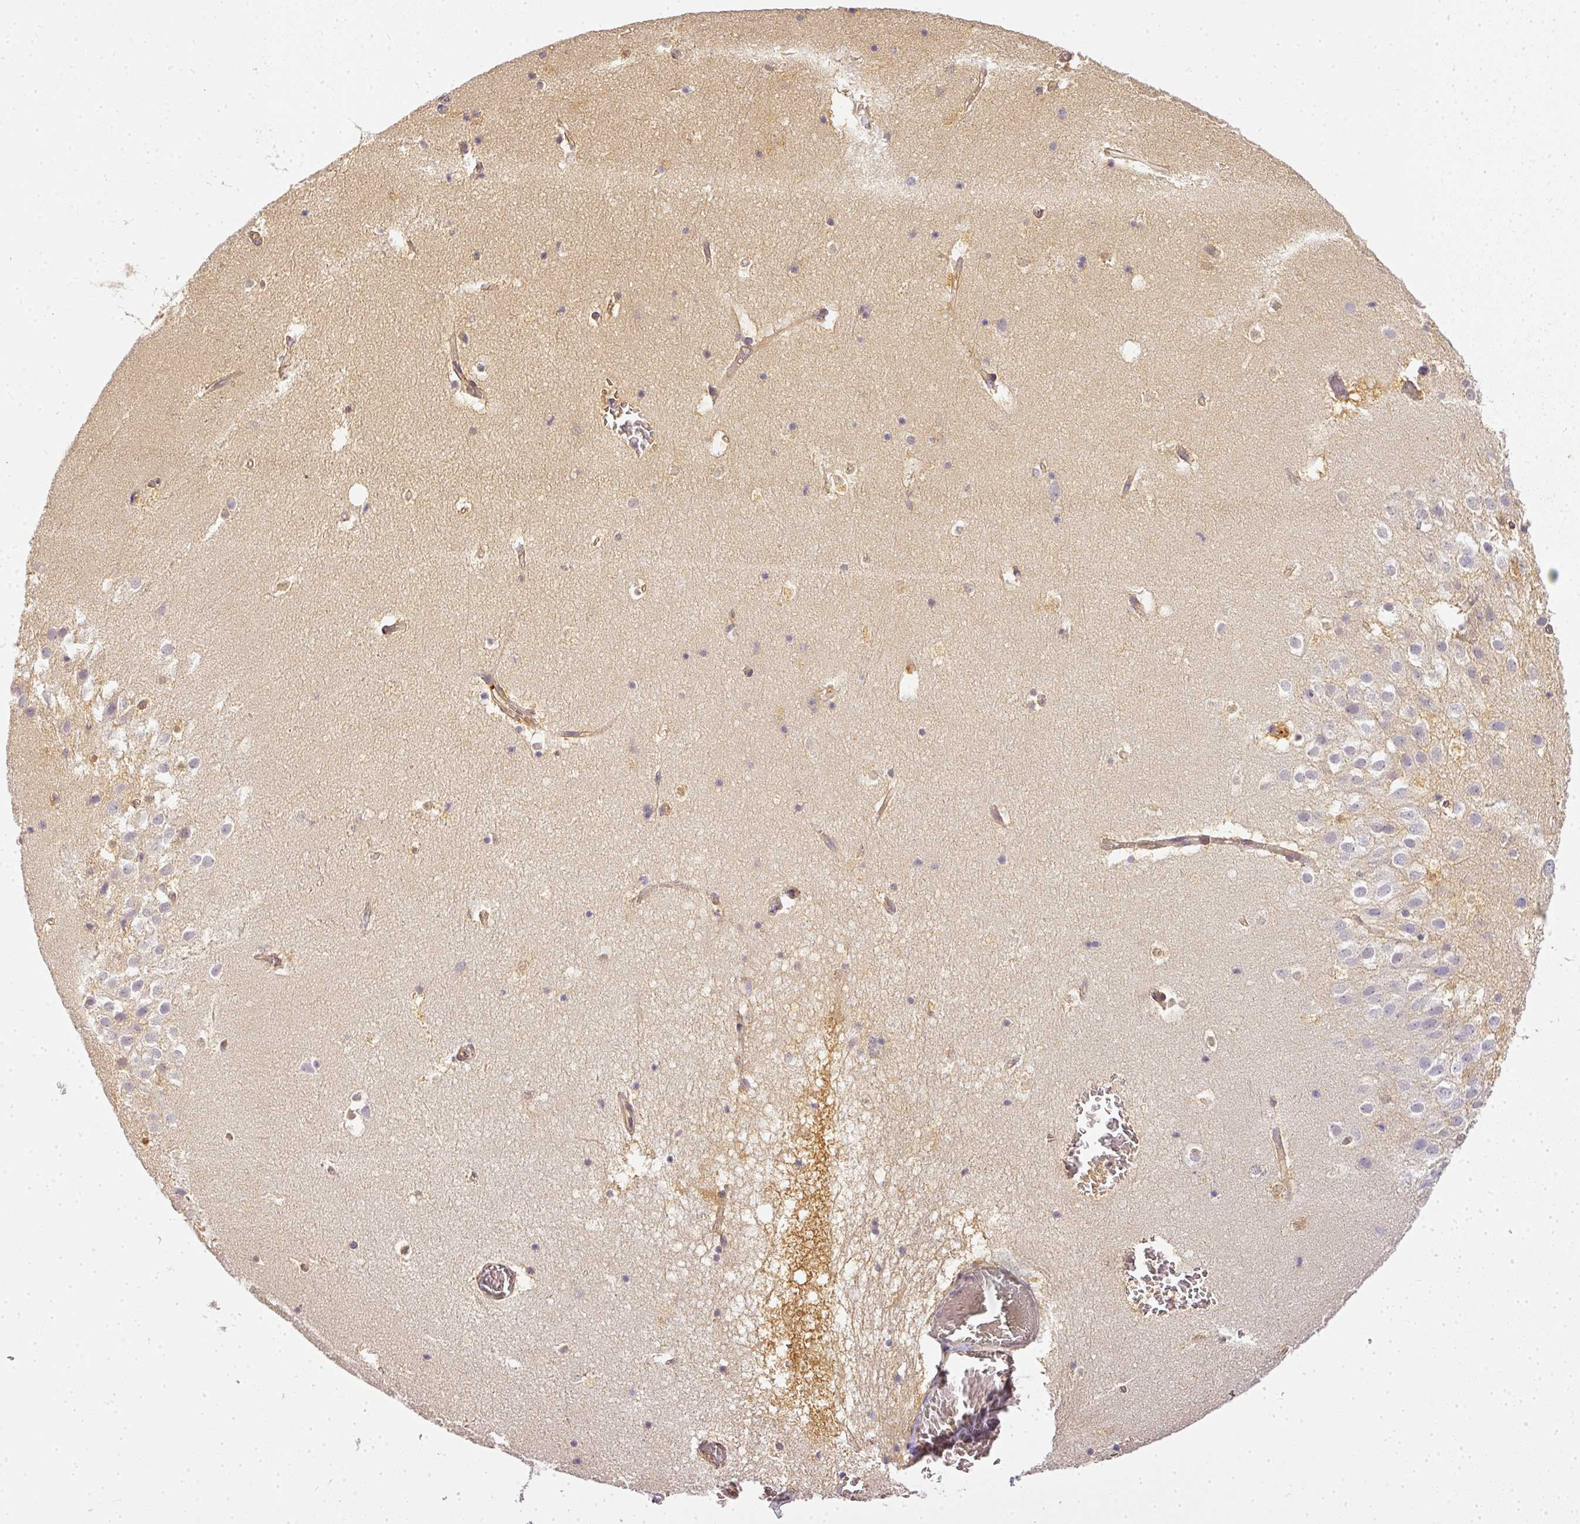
{"staining": {"intensity": "negative", "quantity": "none", "location": "none"}, "tissue": "hippocampus", "cell_type": "Glial cells", "image_type": "normal", "snomed": [{"axis": "morphology", "description": "Normal tissue, NOS"}, {"axis": "topography", "description": "Hippocampus"}], "caption": "This is an IHC micrograph of benign hippocampus. There is no expression in glial cells.", "gene": "ADH5", "patient": {"sex": "female", "age": 52}}